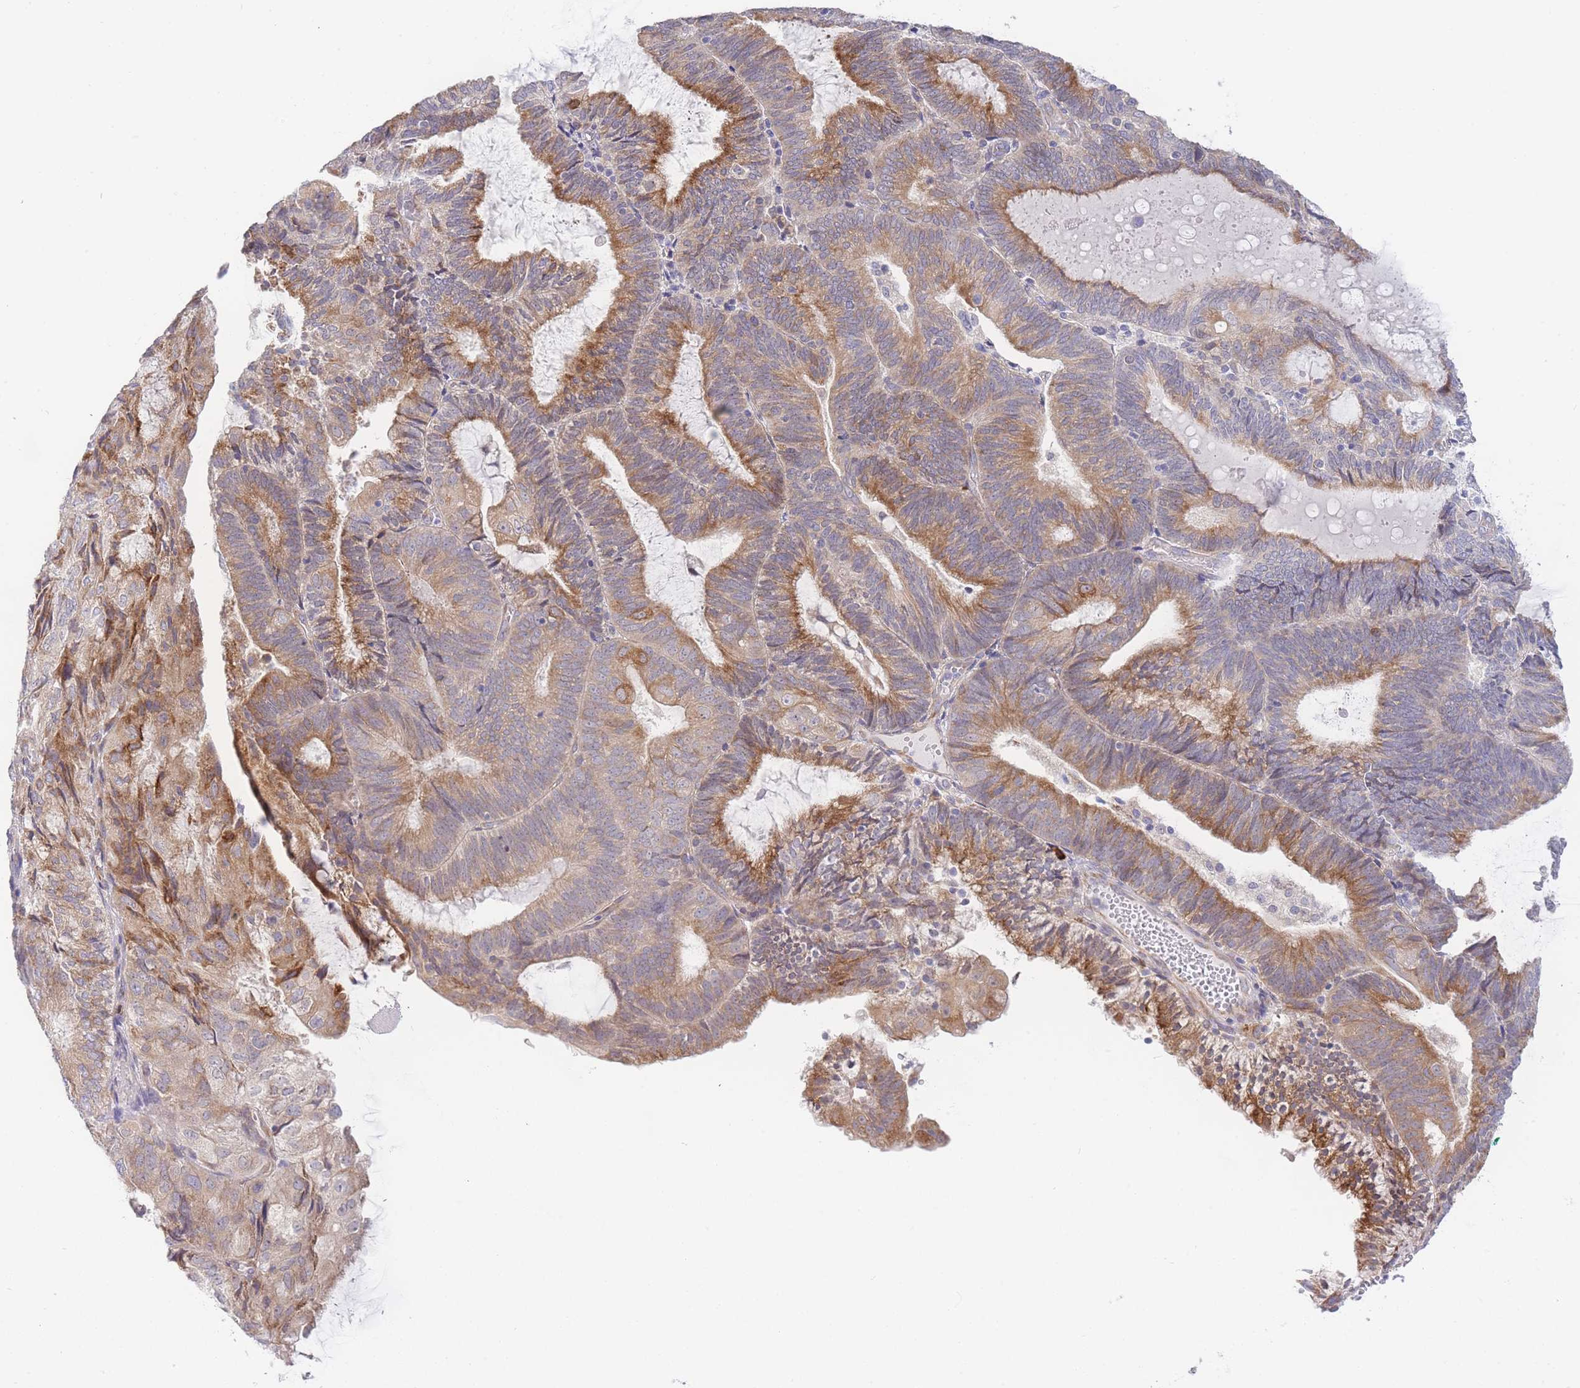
{"staining": {"intensity": "moderate", "quantity": ">75%", "location": "cytoplasmic/membranous"}, "tissue": "endometrial cancer", "cell_type": "Tumor cells", "image_type": "cancer", "snomed": [{"axis": "morphology", "description": "Adenocarcinoma, NOS"}, {"axis": "topography", "description": "Endometrium"}], "caption": "Protein analysis of endometrial cancer (adenocarcinoma) tissue displays moderate cytoplasmic/membranous positivity in approximately >75% of tumor cells. The staining is performed using DAB brown chromogen to label protein expression. The nuclei are counter-stained blue using hematoxylin.", "gene": "ZNF510", "patient": {"sex": "female", "age": 81}}